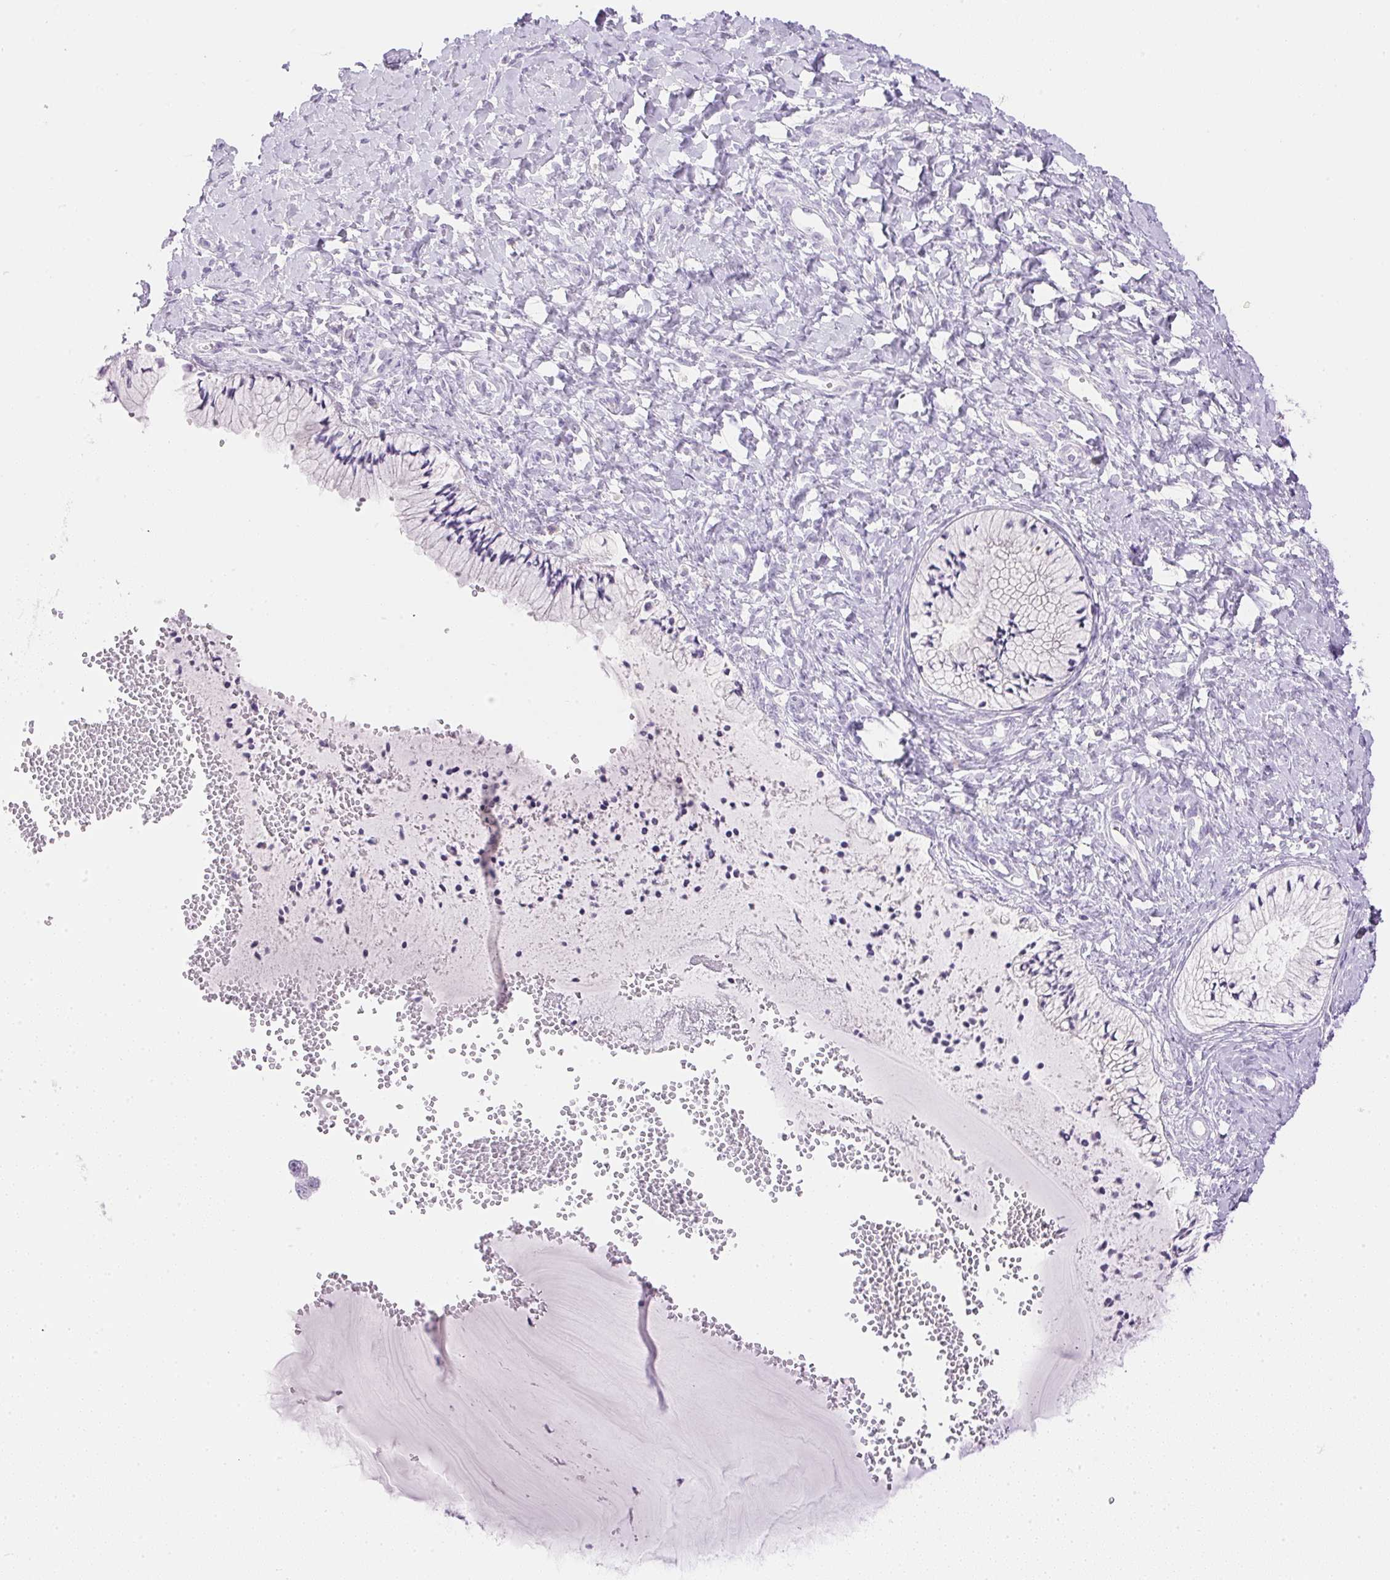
{"staining": {"intensity": "negative", "quantity": "none", "location": "none"}, "tissue": "cervix", "cell_type": "Glandular cells", "image_type": "normal", "snomed": [{"axis": "morphology", "description": "Normal tissue, NOS"}, {"axis": "topography", "description": "Cervix"}], "caption": "Immunohistochemistry (IHC) micrograph of normal cervix: human cervix stained with DAB demonstrates no significant protein expression in glandular cells.", "gene": "ATP6V1G3", "patient": {"sex": "female", "age": 37}}